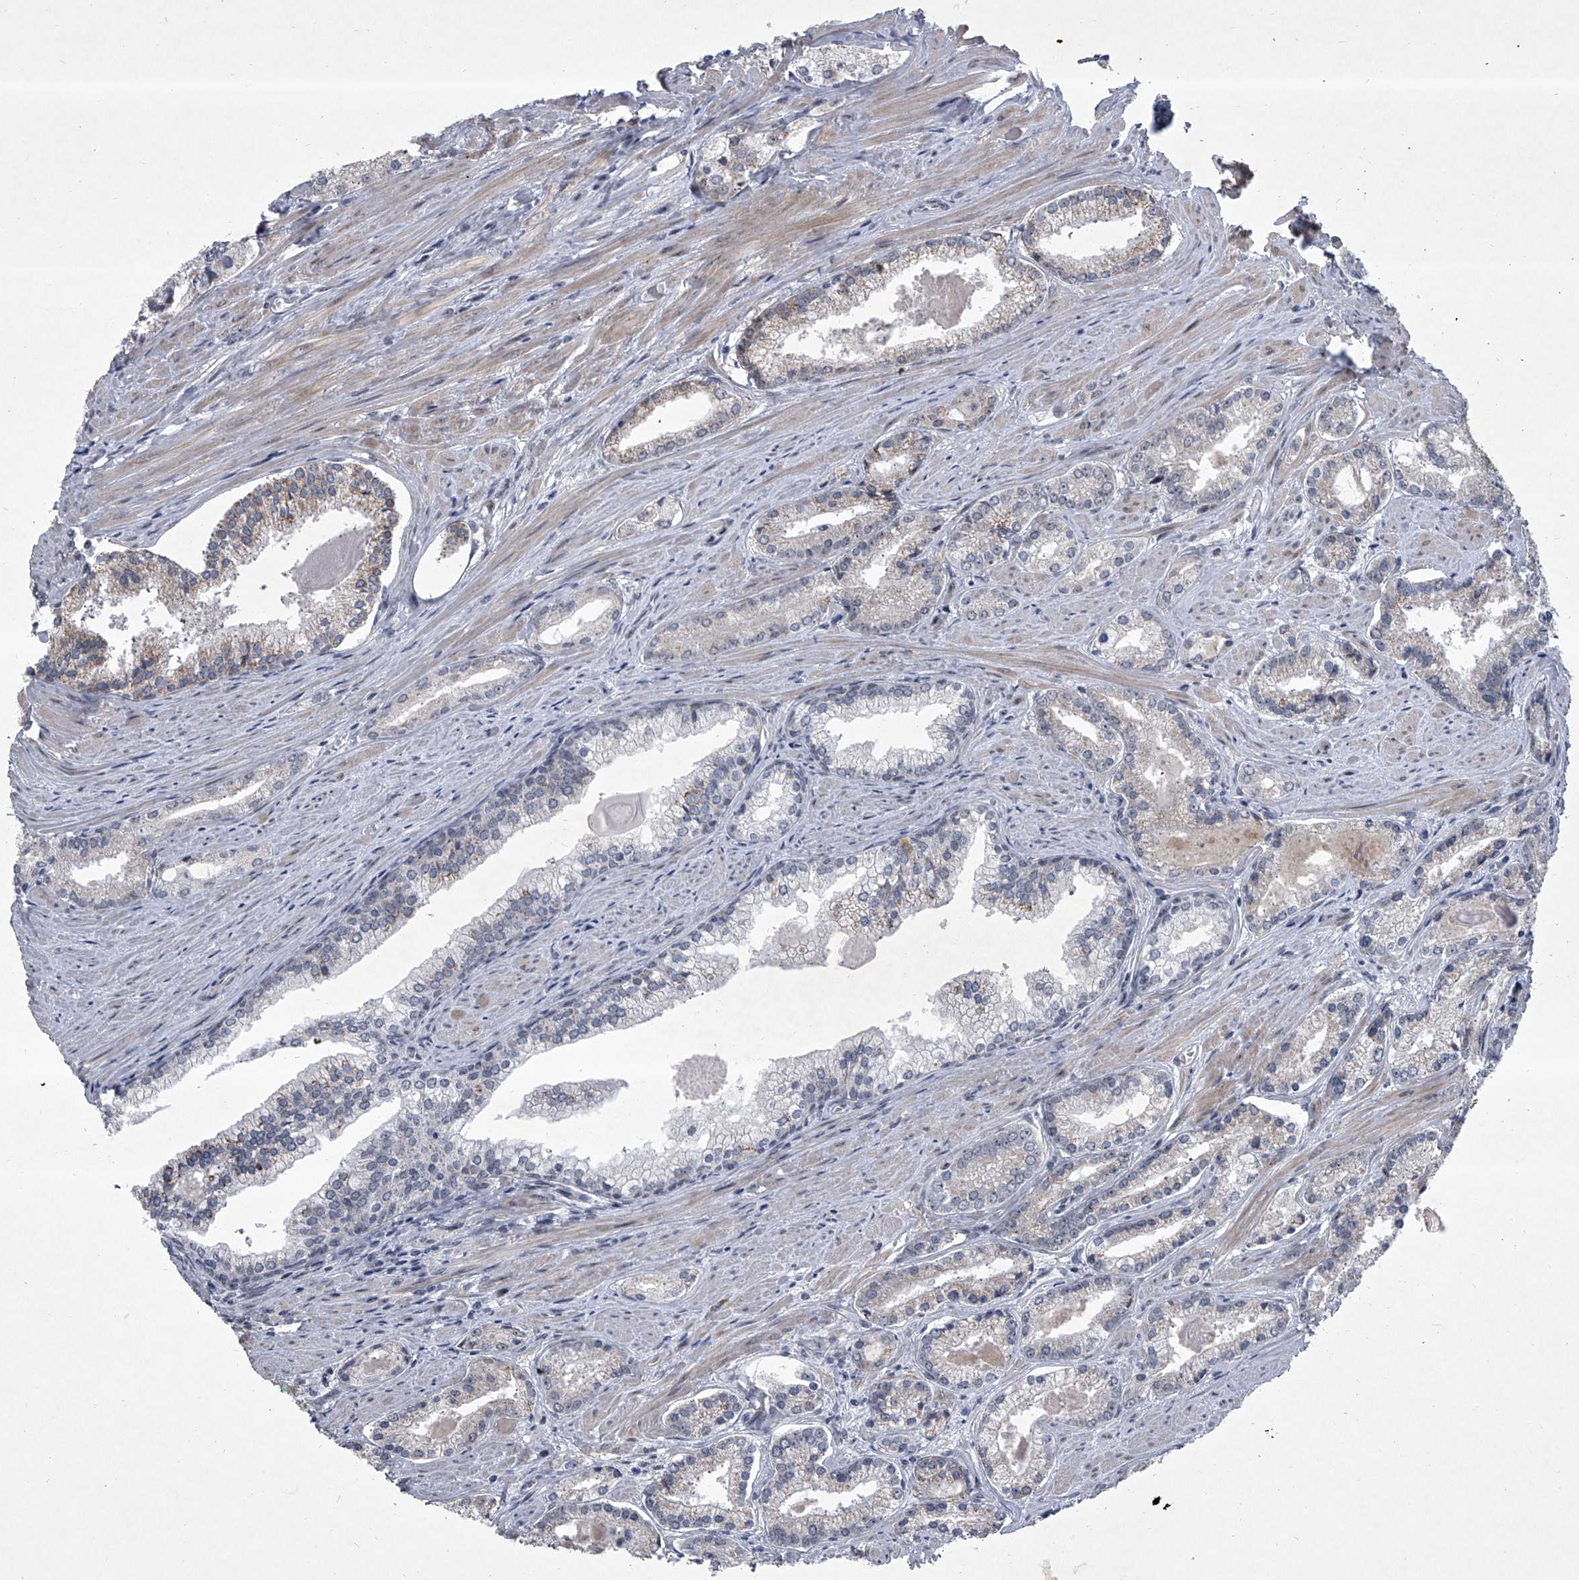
{"staining": {"intensity": "weak", "quantity": "25%-75%", "location": "cytoplasmic/membranous"}, "tissue": "prostate cancer", "cell_type": "Tumor cells", "image_type": "cancer", "snomed": [{"axis": "morphology", "description": "Adenocarcinoma, Low grade"}, {"axis": "topography", "description": "Prostate"}], "caption": "Adenocarcinoma (low-grade) (prostate) stained with immunohistochemistry displays weak cytoplasmic/membranous positivity in about 25%-75% of tumor cells.", "gene": "MLLT1", "patient": {"sex": "male", "age": 54}}